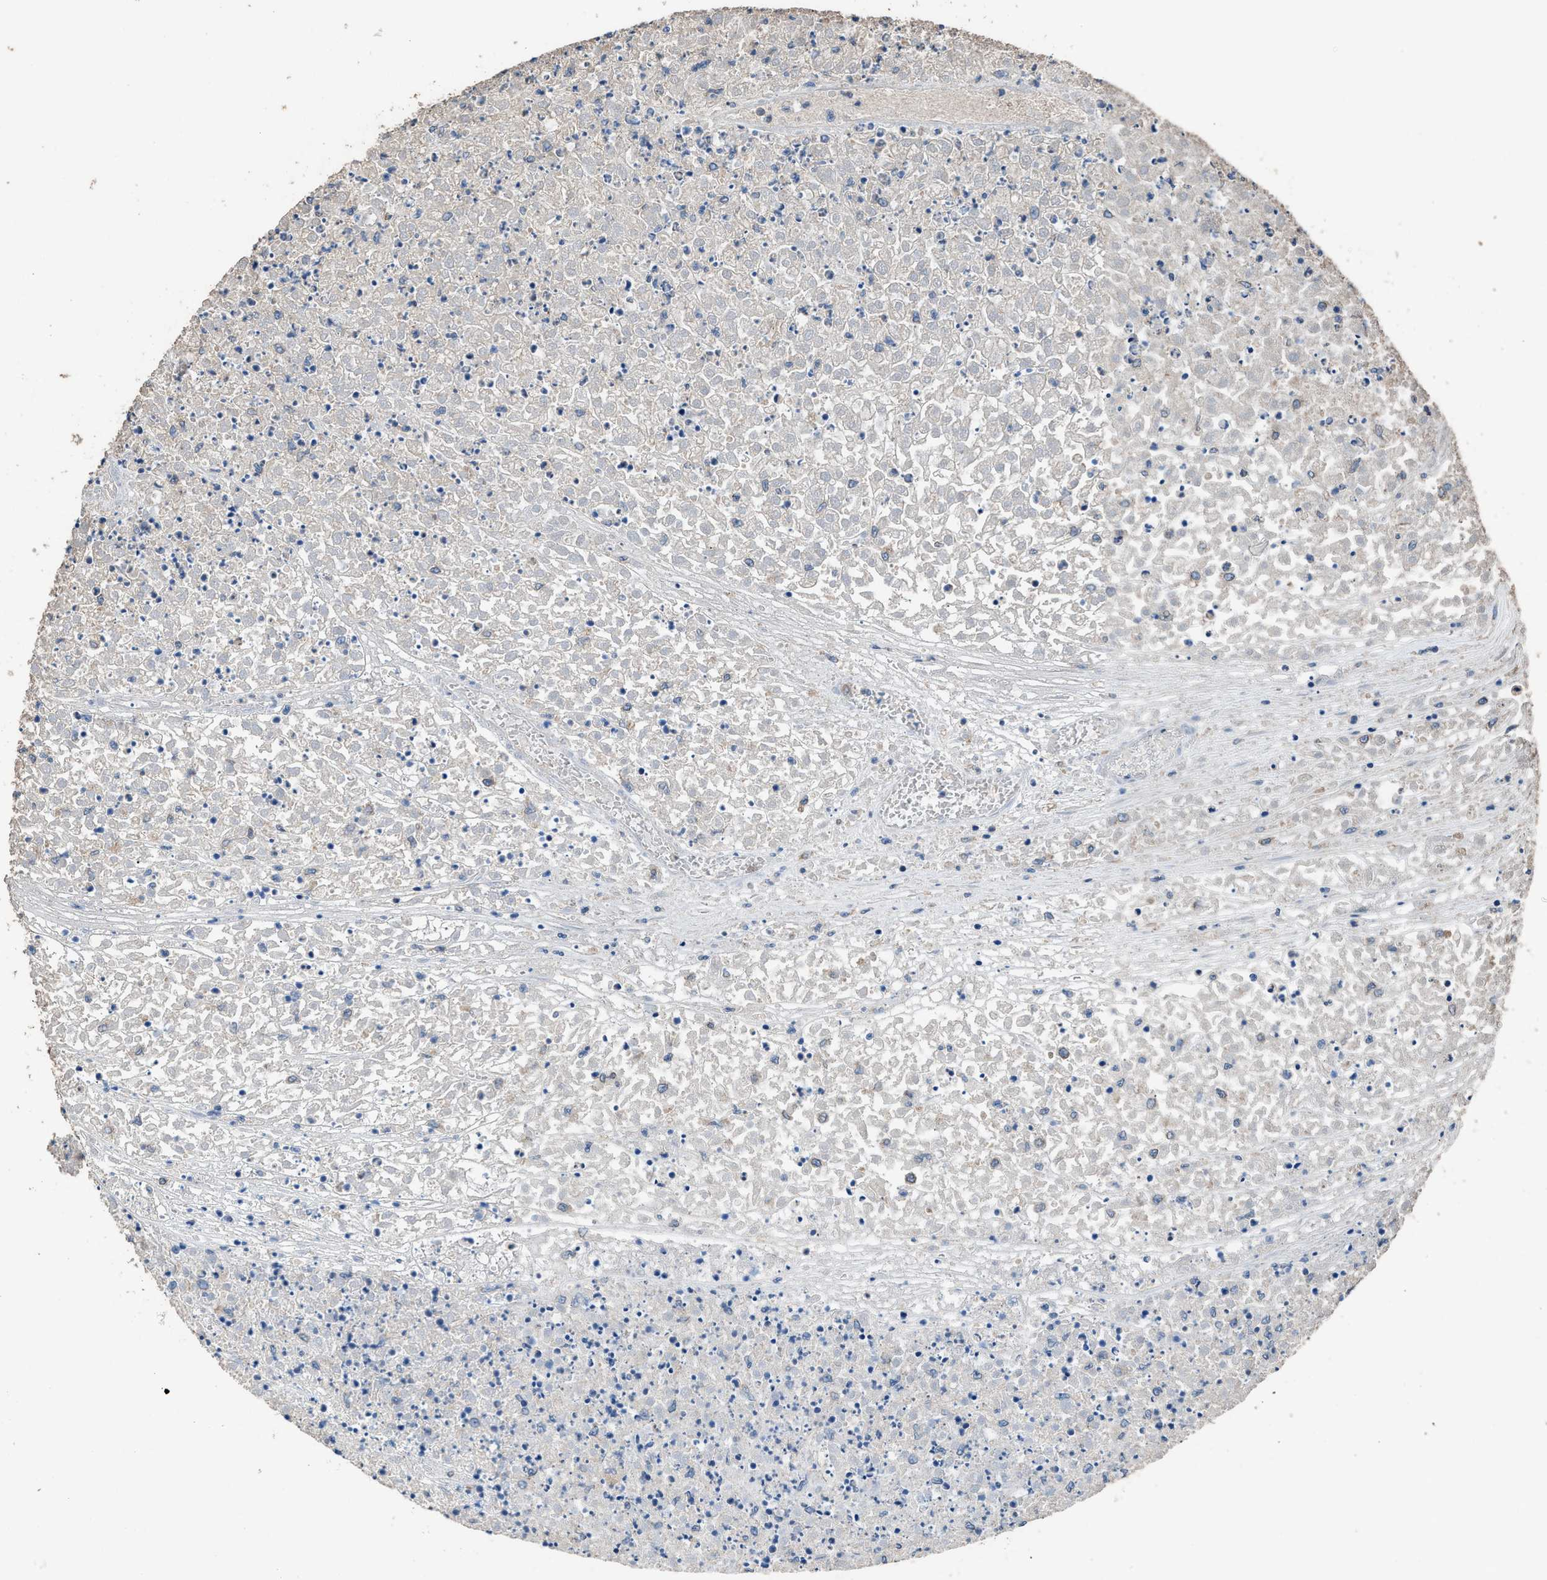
{"staining": {"intensity": "weak", "quantity": "<25%", "location": "cytoplasmic/membranous"}, "tissue": "renal cancer", "cell_type": "Tumor cells", "image_type": "cancer", "snomed": [{"axis": "morphology", "description": "Adenocarcinoma, NOS"}, {"axis": "topography", "description": "Kidney"}], "caption": "Immunohistochemical staining of human renal cancer shows no significant positivity in tumor cells. (DAB (3,3'-diaminobenzidine) immunohistochemistry with hematoxylin counter stain).", "gene": "ITSN1", "patient": {"sex": "female", "age": 54}}